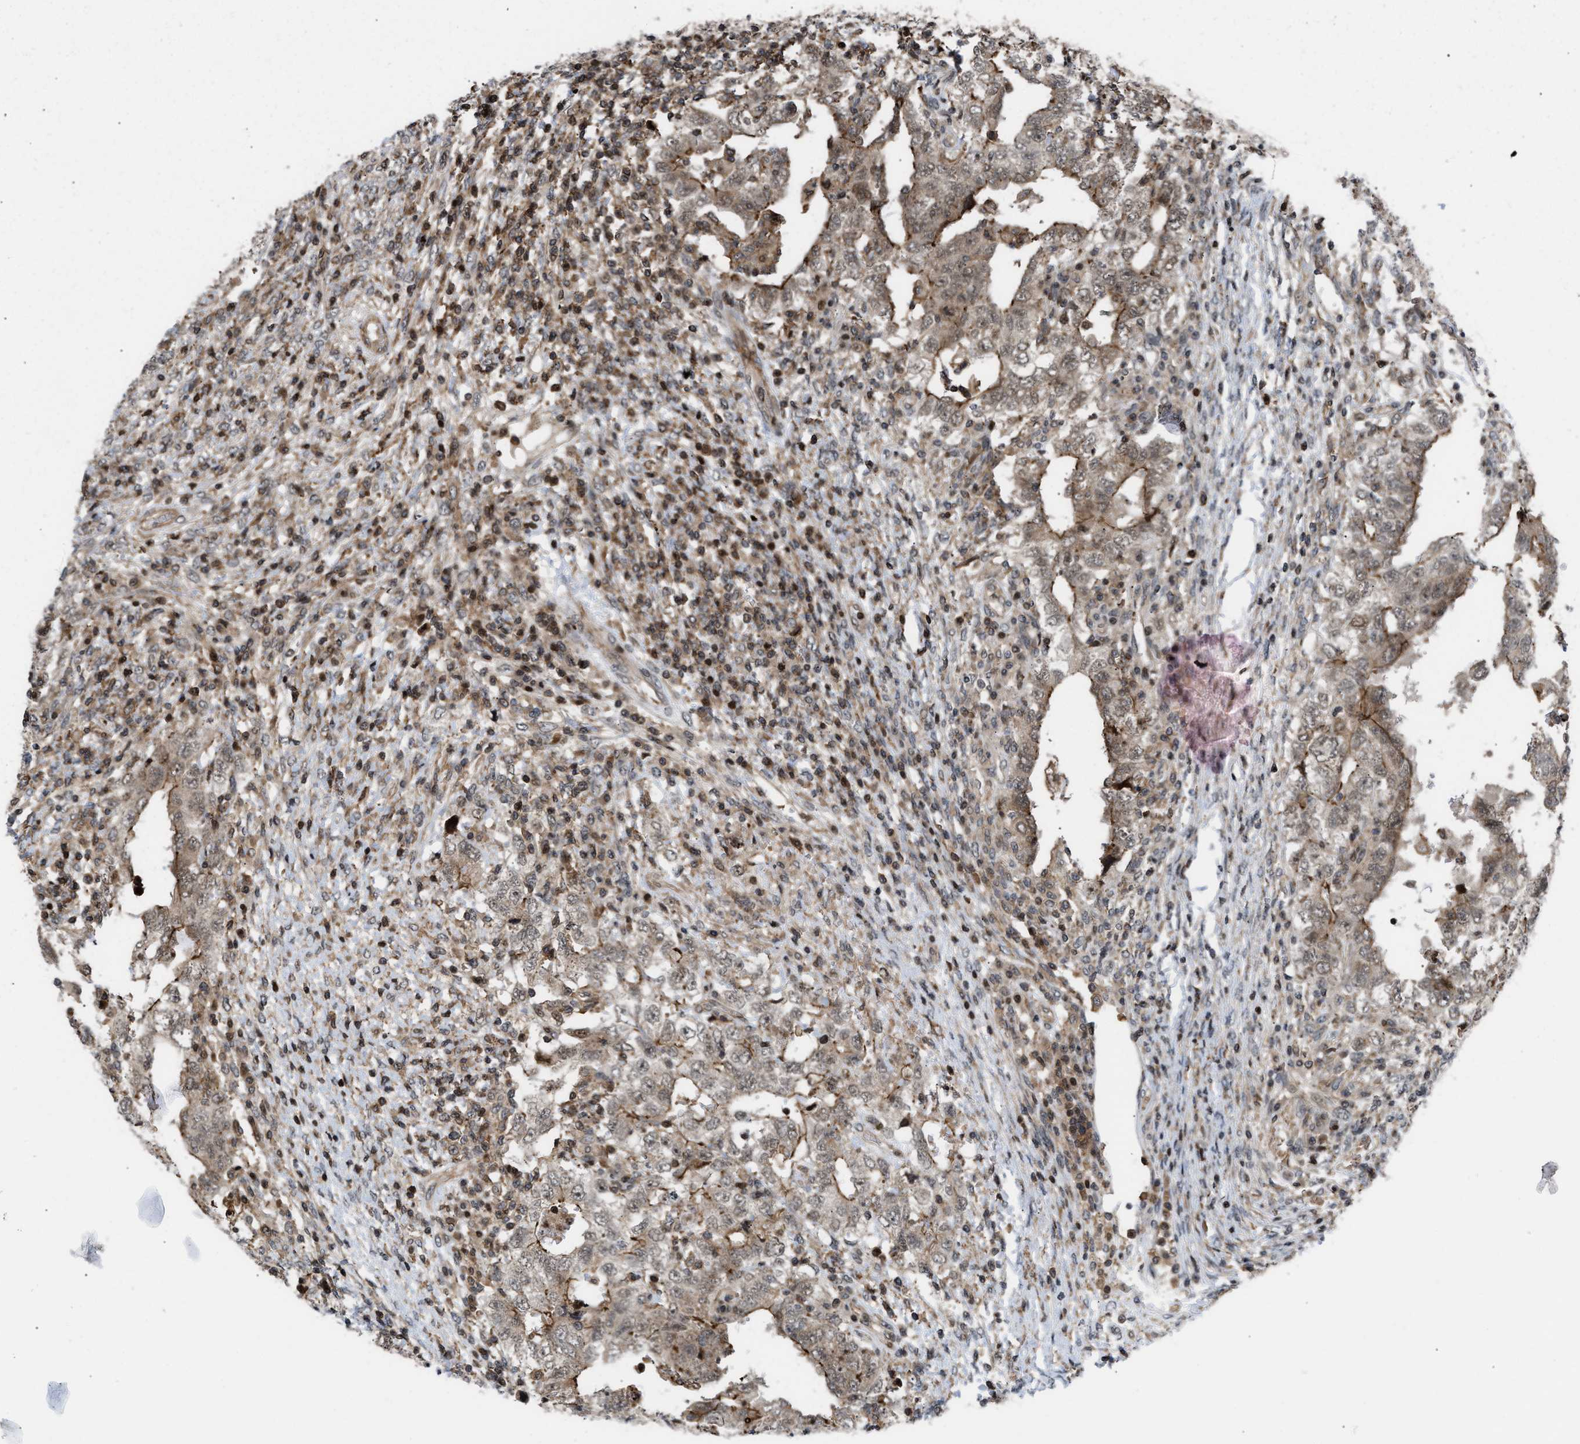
{"staining": {"intensity": "moderate", "quantity": ">75%", "location": "cytoplasmic/membranous,nuclear"}, "tissue": "testis cancer", "cell_type": "Tumor cells", "image_type": "cancer", "snomed": [{"axis": "morphology", "description": "Carcinoma, Embryonal, NOS"}, {"axis": "topography", "description": "Testis"}], "caption": "Human testis cancer (embryonal carcinoma) stained with a brown dye exhibits moderate cytoplasmic/membranous and nuclear positive positivity in about >75% of tumor cells.", "gene": "STAU2", "patient": {"sex": "male", "age": 26}}